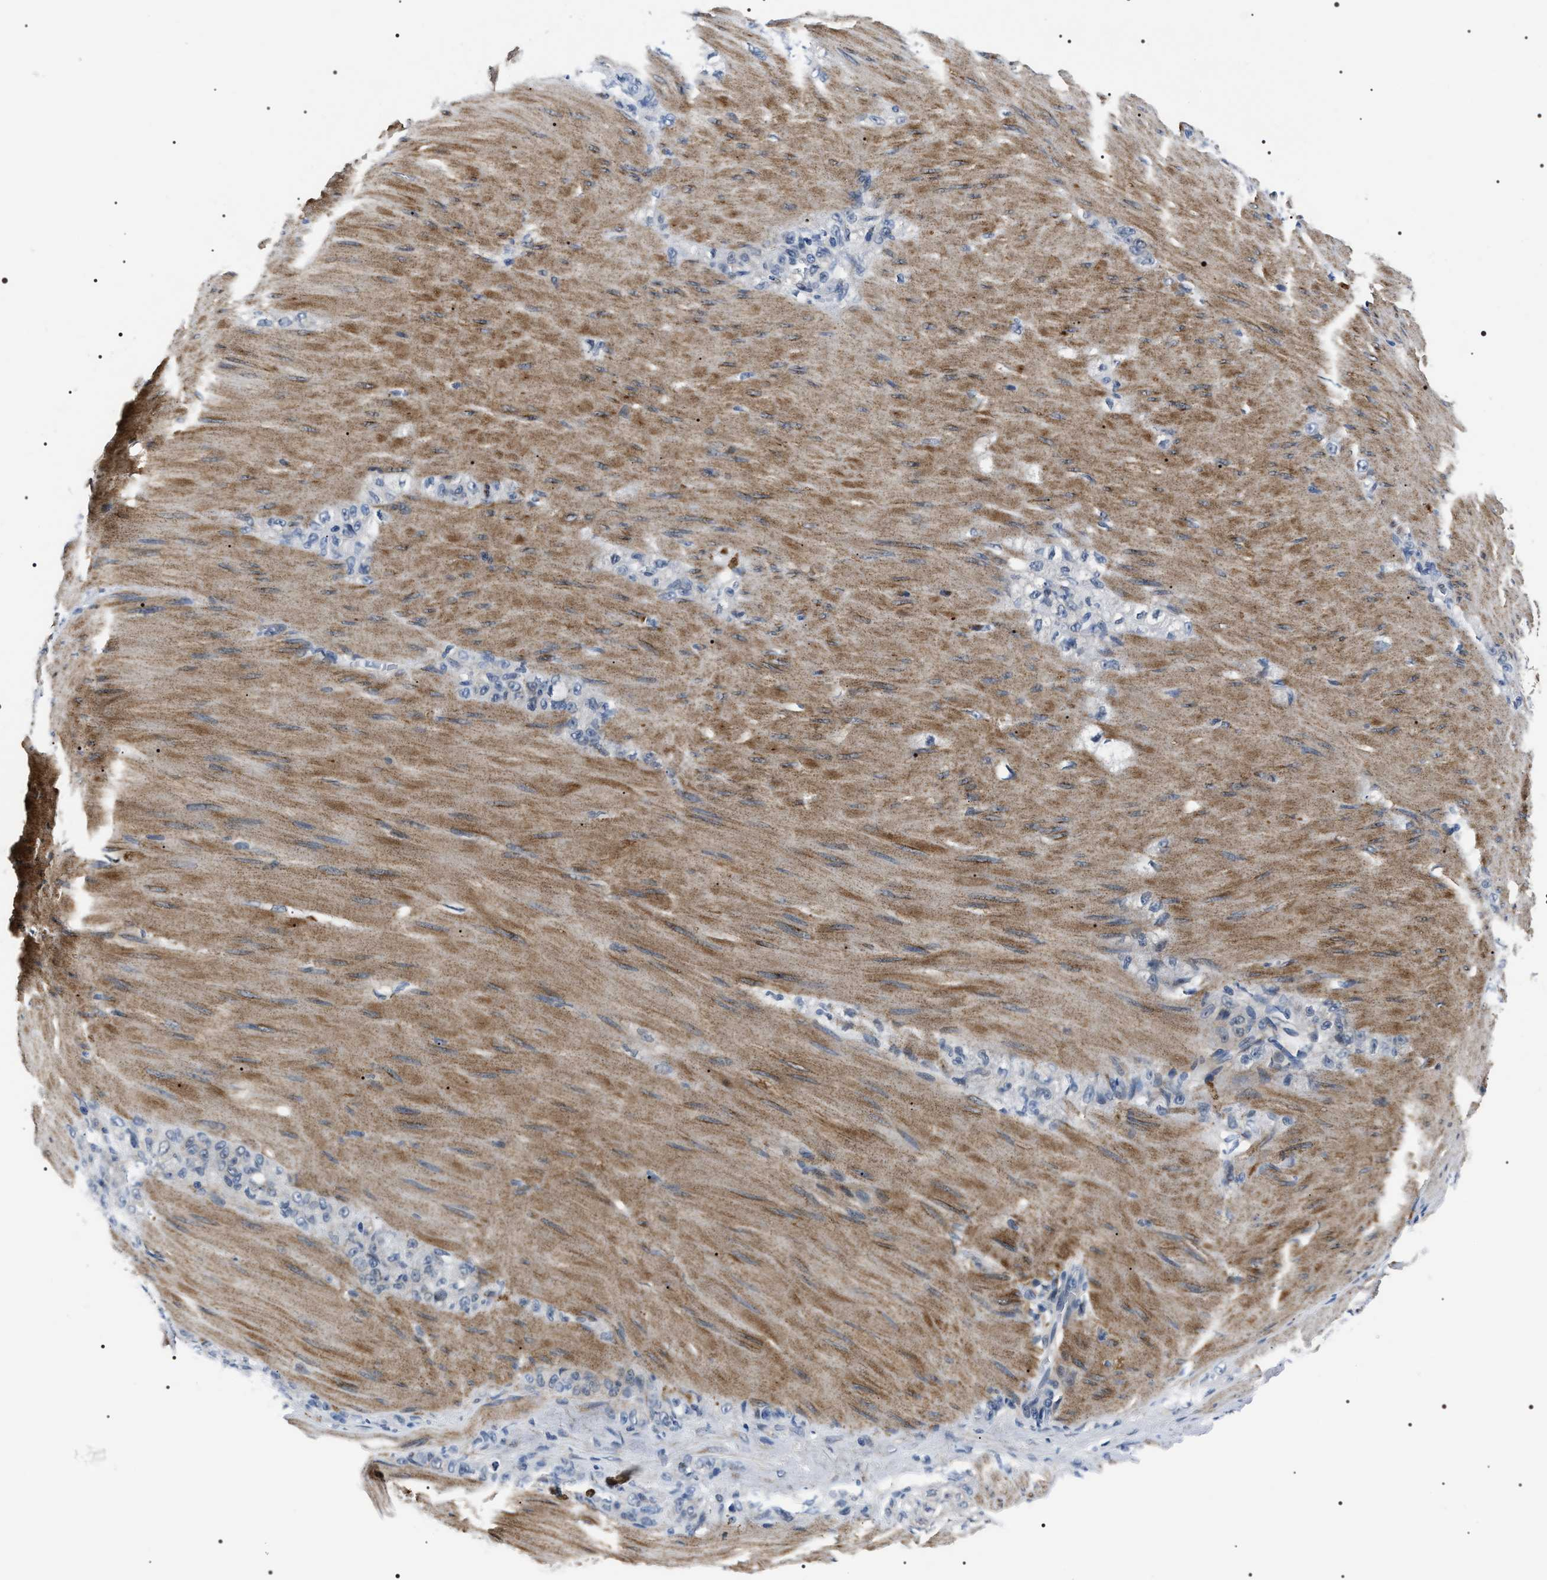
{"staining": {"intensity": "negative", "quantity": "none", "location": "none"}, "tissue": "stomach cancer", "cell_type": "Tumor cells", "image_type": "cancer", "snomed": [{"axis": "morphology", "description": "Normal tissue, NOS"}, {"axis": "morphology", "description": "Adenocarcinoma, NOS"}, {"axis": "topography", "description": "Stomach"}], "caption": "High magnification brightfield microscopy of stomach cancer stained with DAB (brown) and counterstained with hematoxylin (blue): tumor cells show no significant expression. The staining is performed using DAB brown chromogen with nuclei counter-stained in using hematoxylin.", "gene": "BAG2", "patient": {"sex": "male", "age": 82}}